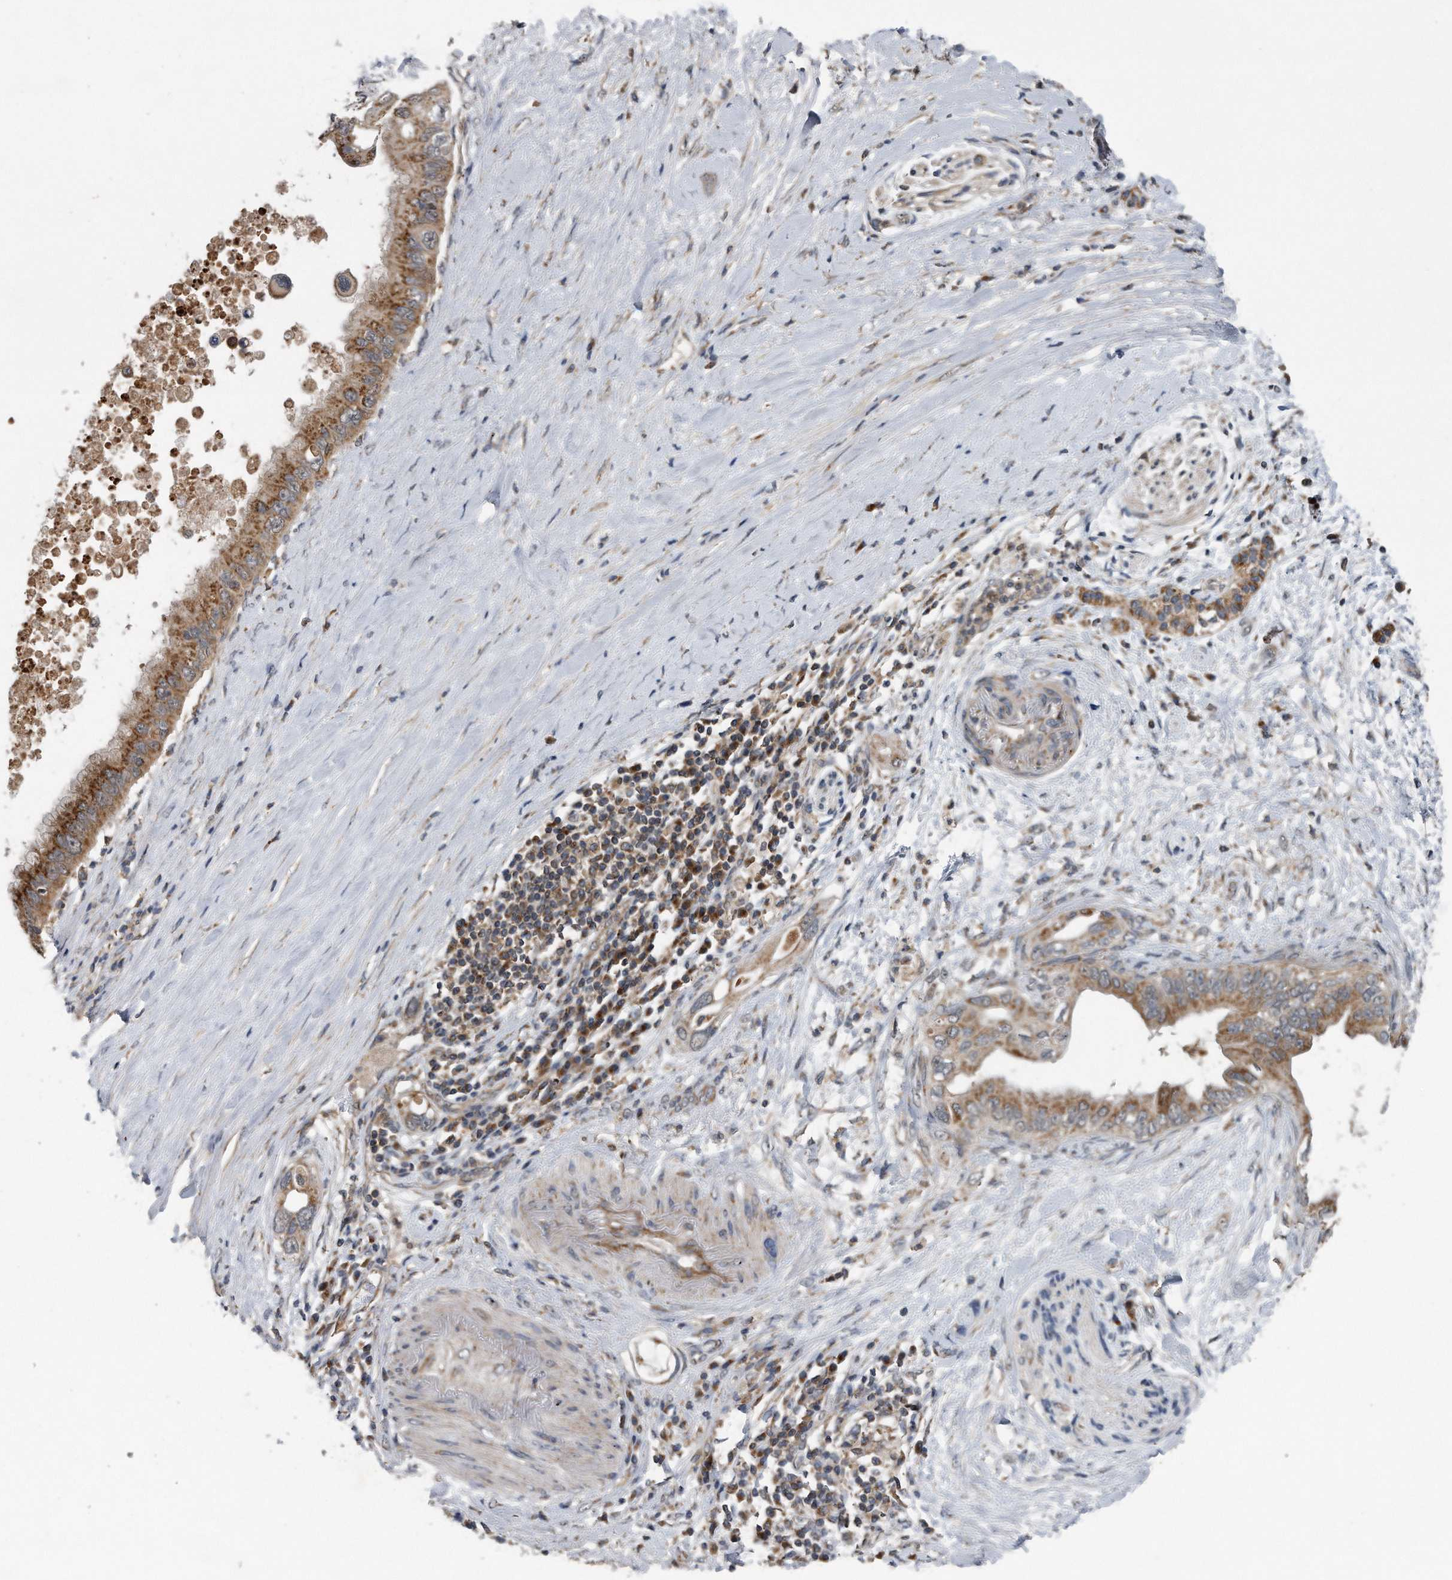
{"staining": {"intensity": "moderate", "quantity": ">75%", "location": "cytoplasmic/membranous"}, "tissue": "pancreatic cancer", "cell_type": "Tumor cells", "image_type": "cancer", "snomed": [{"axis": "morphology", "description": "Adenocarcinoma, NOS"}, {"axis": "topography", "description": "Pancreas"}], "caption": "Pancreatic cancer stained with DAB (3,3'-diaminobenzidine) immunohistochemistry displays medium levels of moderate cytoplasmic/membranous staining in about >75% of tumor cells.", "gene": "LYRM4", "patient": {"sex": "female", "age": 56}}